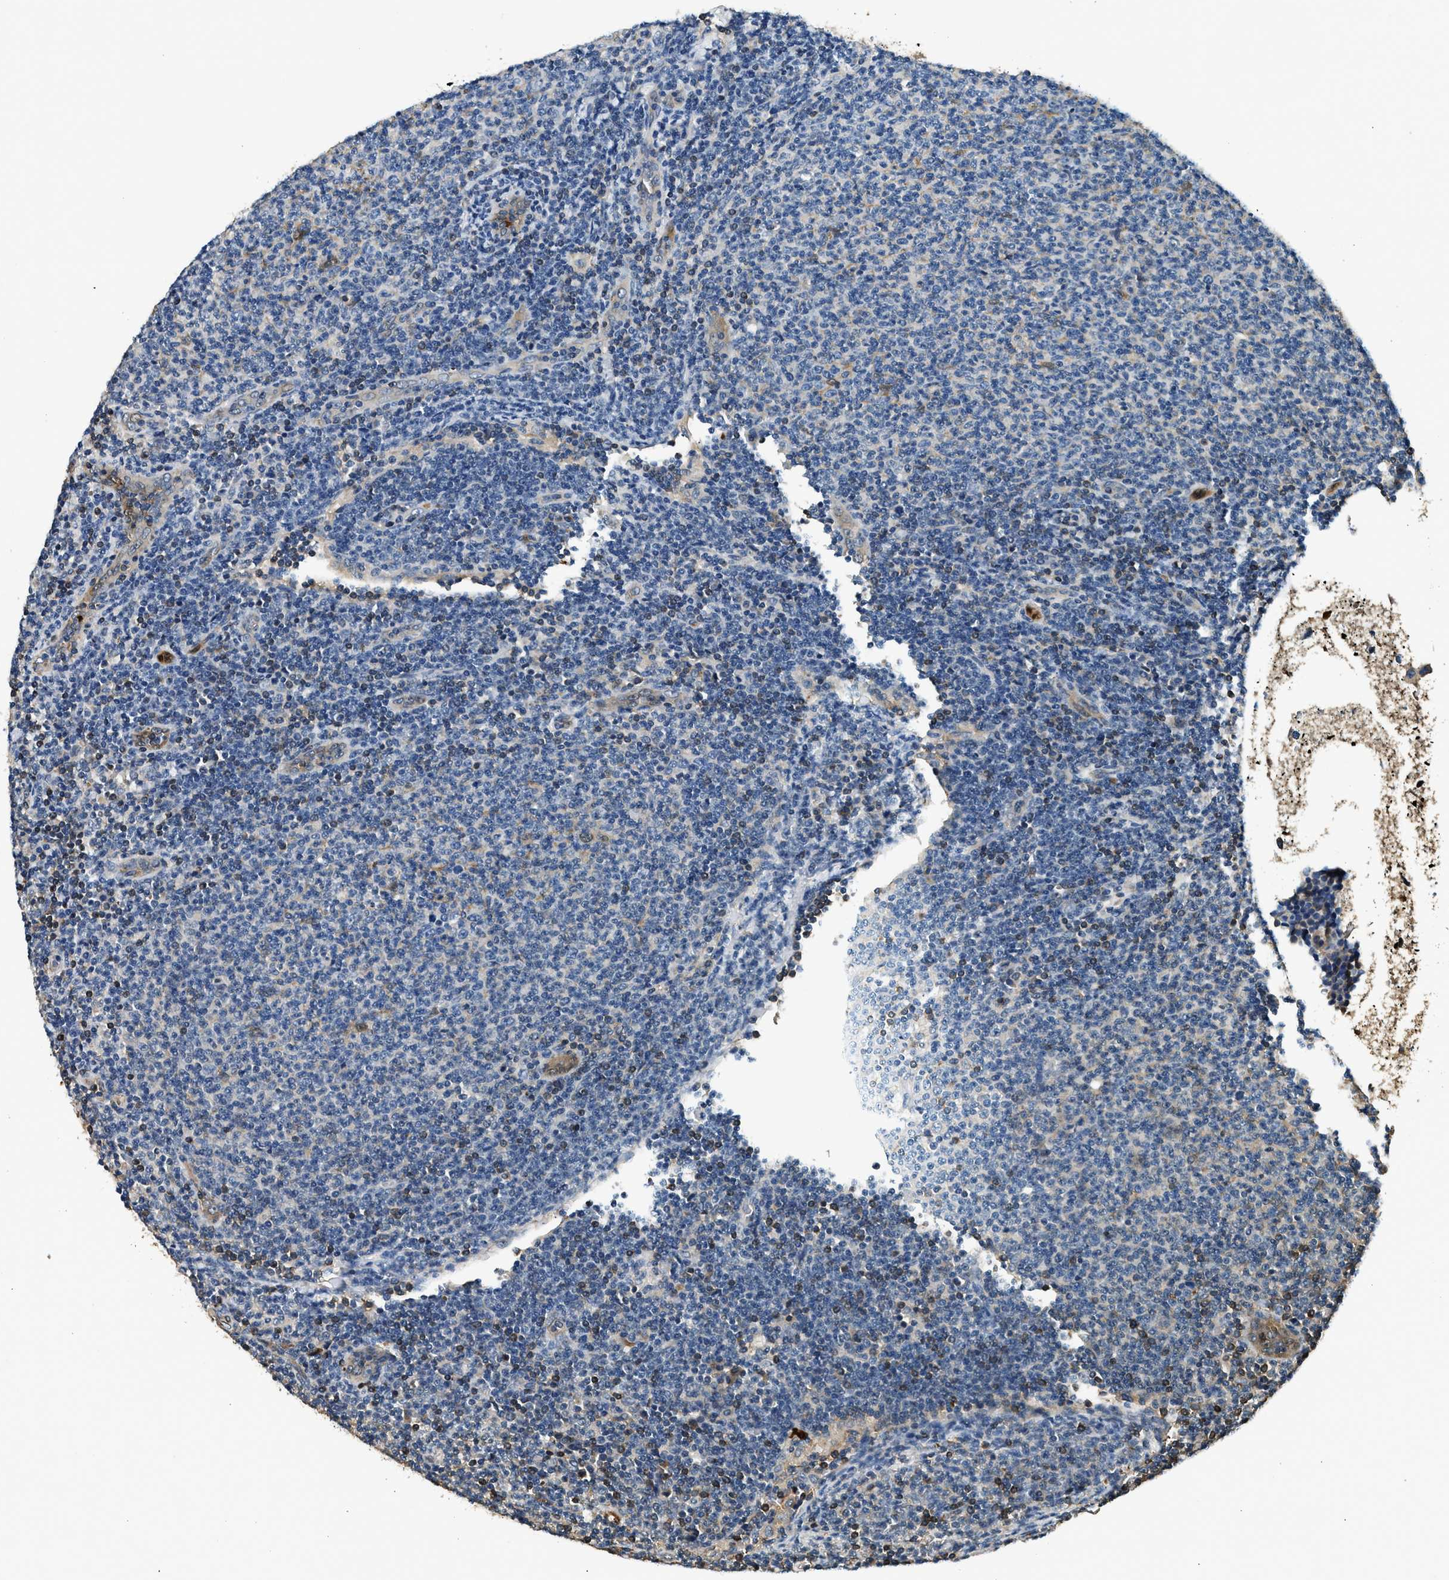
{"staining": {"intensity": "weak", "quantity": "<25%", "location": "nuclear"}, "tissue": "lymphoma", "cell_type": "Tumor cells", "image_type": "cancer", "snomed": [{"axis": "morphology", "description": "Malignant lymphoma, non-Hodgkin's type, Low grade"}, {"axis": "topography", "description": "Lymph node"}], "caption": "IHC histopathology image of neoplastic tissue: lymphoma stained with DAB demonstrates no significant protein positivity in tumor cells.", "gene": "ANXA3", "patient": {"sex": "male", "age": 66}}